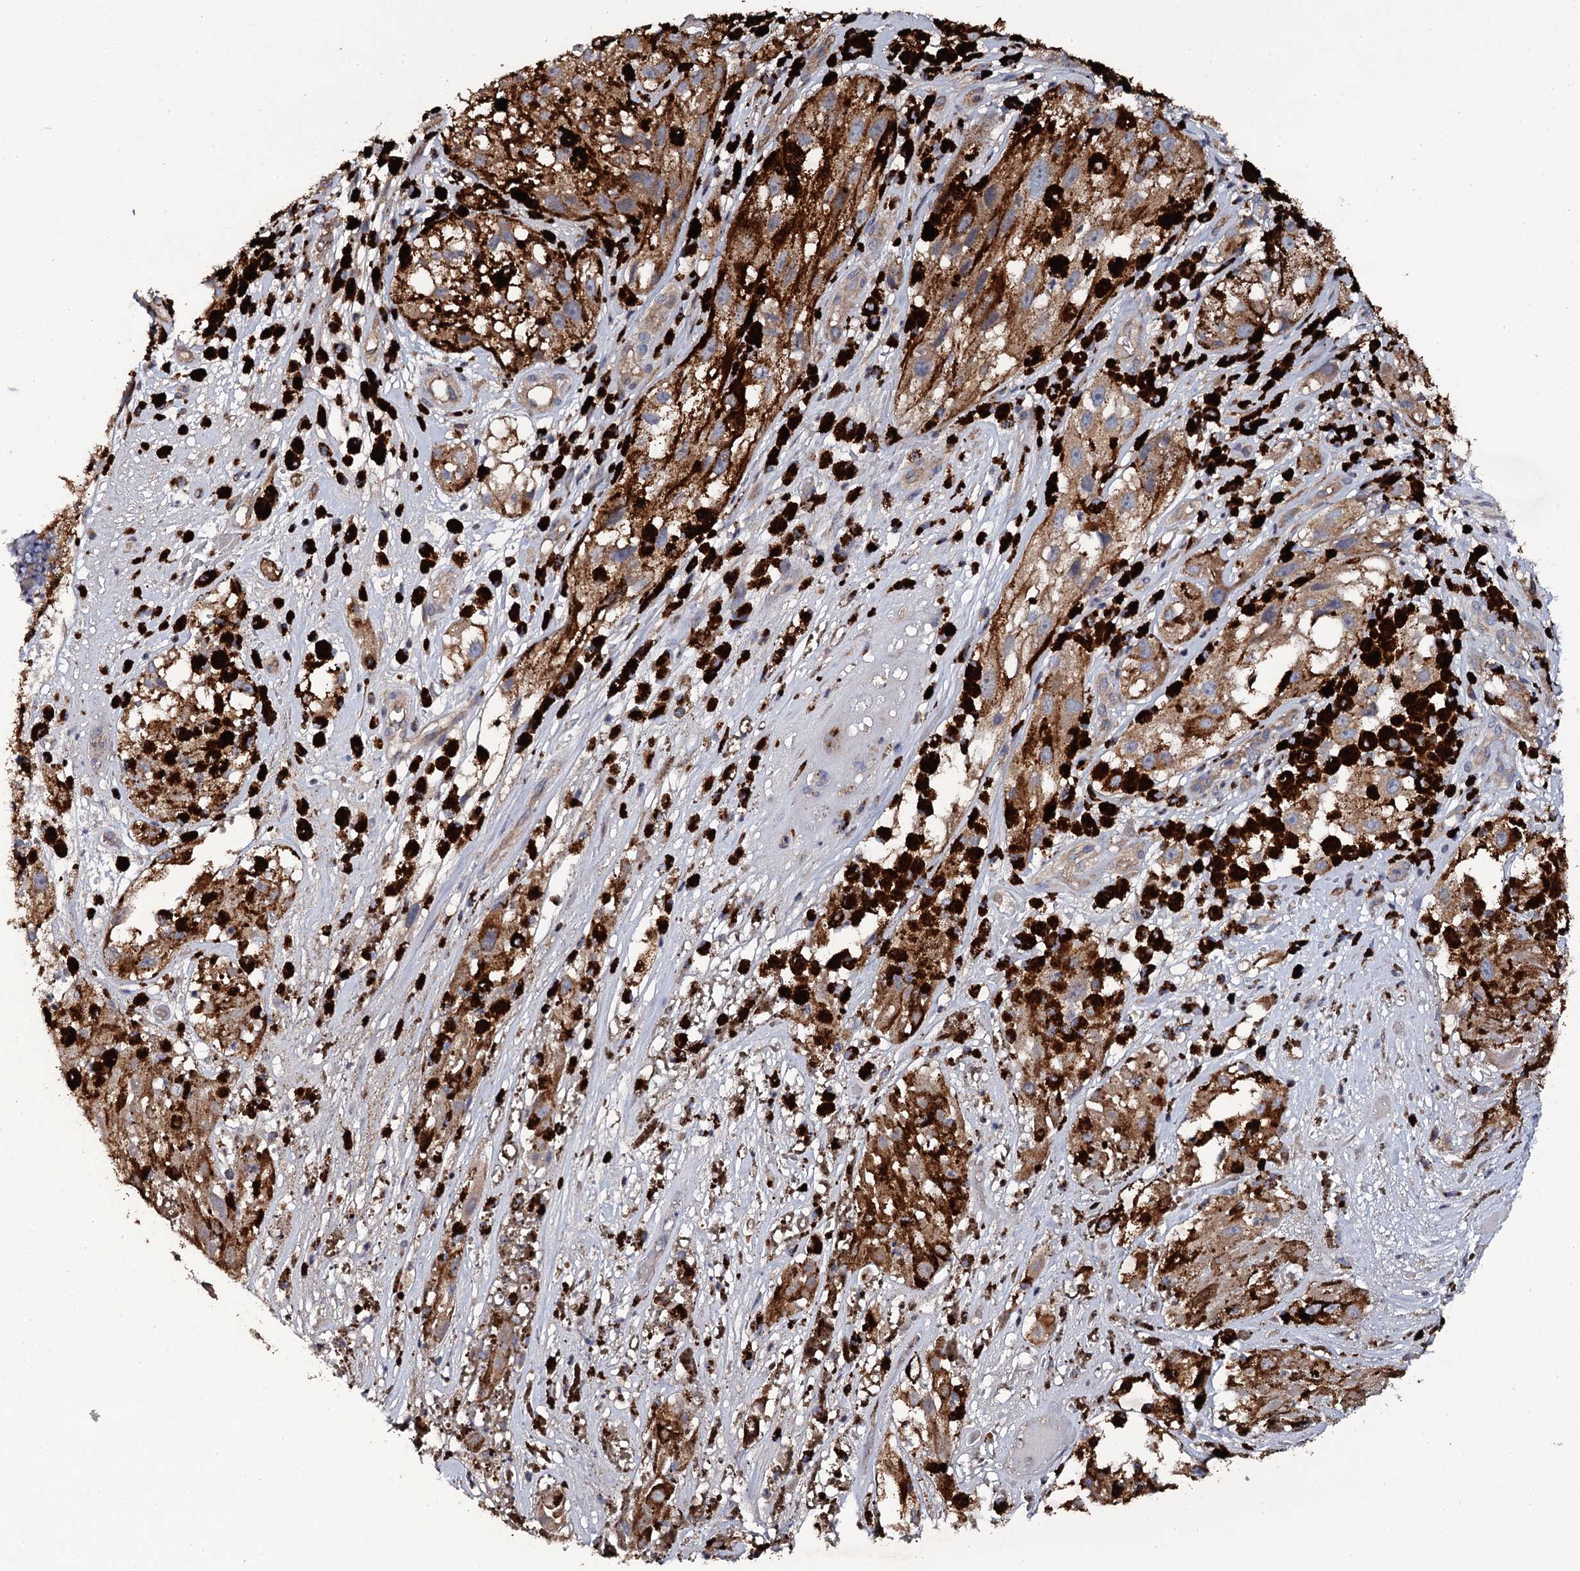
{"staining": {"intensity": "weak", "quantity": "25%-75%", "location": "cytoplasmic/membranous"}, "tissue": "melanoma", "cell_type": "Tumor cells", "image_type": "cancer", "snomed": [{"axis": "morphology", "description": "Malignant melanoma, NOS"}, {"axis": "topography", "description": "Skin"}], "caption": "Malignant melanoma was stained to show a protein in brown. There is low levels of weak cytoplasmic/membranous positivity in about 25%-75% of tumor cells.", "gene": "TTC23", "patient": {"sex": "male", "age": 88}}